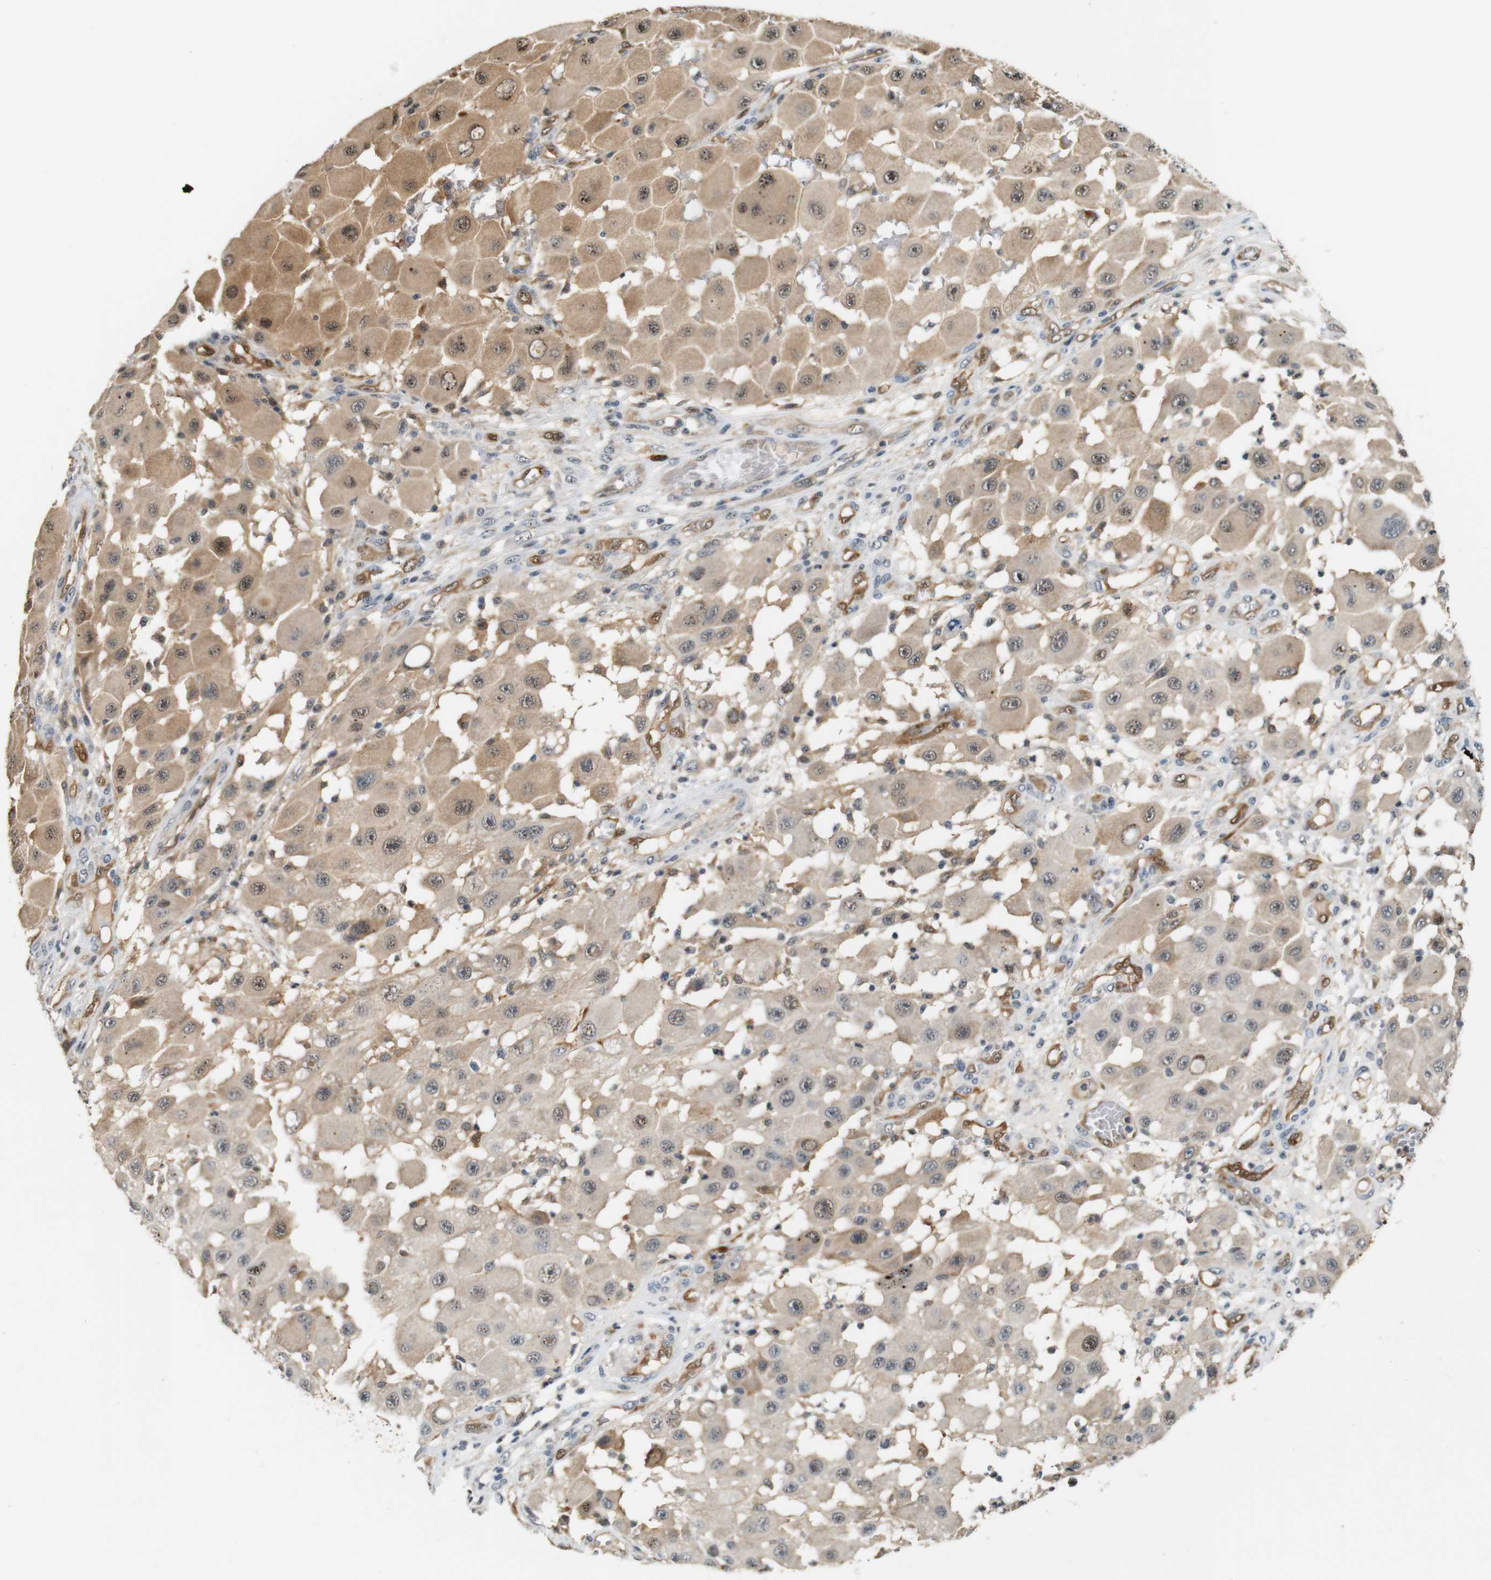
{"staining": {"intensity": "moderate", "quantity": ">75%", "location": "cytoplasmic/membranous,nuclear"}, "tissue": "melanoma", "cell_type": "Tumor cells", "image_type": "cancer", "snomed": [{"axis": "morphology", "description": "Malignant melanoma, NOS"}, {"axis": "topography", "description": "Skin"}], "caption": "Immunohistochemistry (IHC) photomicrograph of malignant melanoma stained for a protein (brown), which reveals medium levels of moderate cytoplasmic/membranous and nuclear staining in approximately >75% of tumor cells.", "gene": "LXN", "patient": {"sex": "female", "age": 81}}